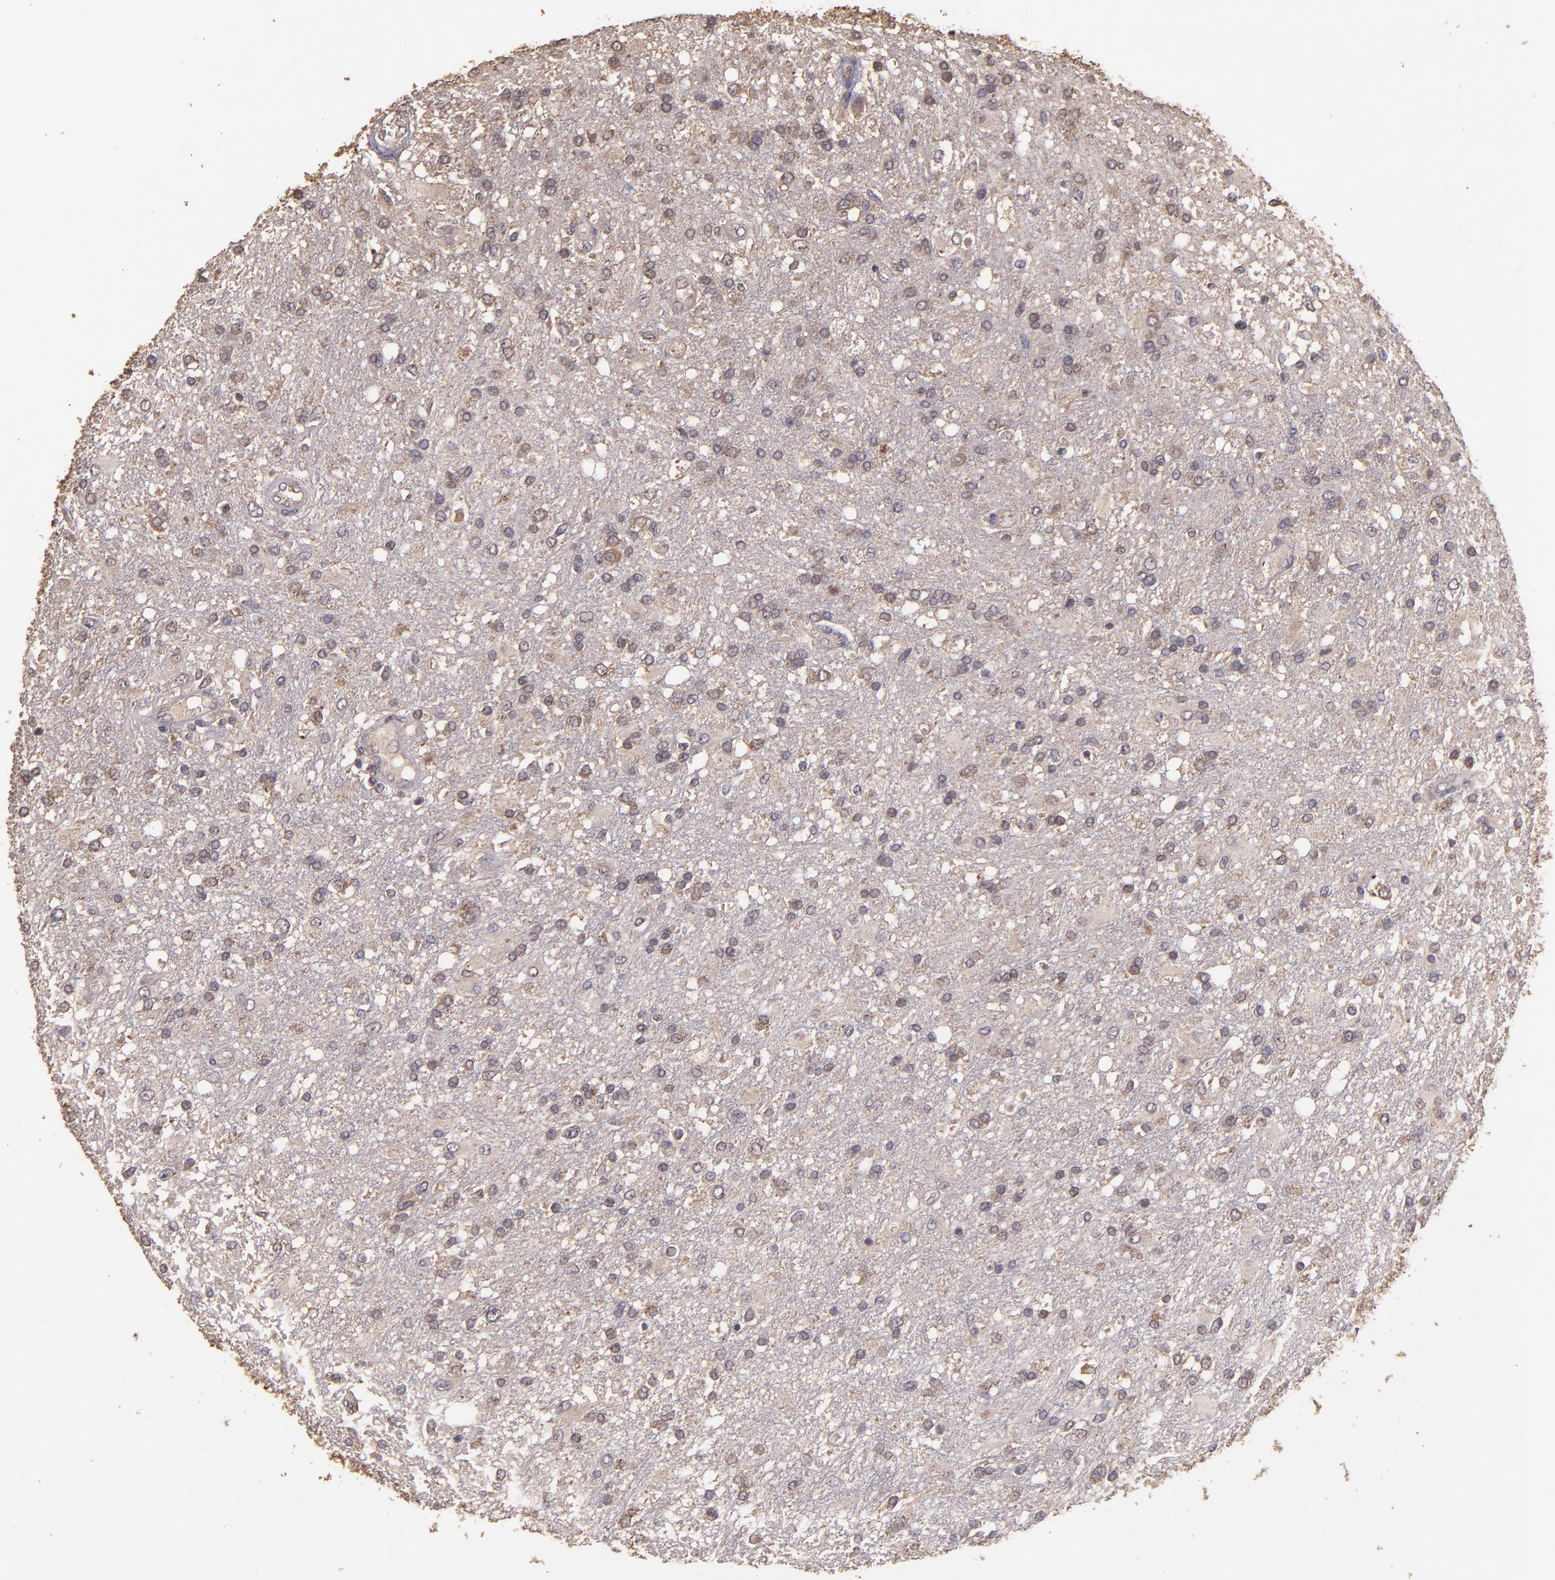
{"staining": {"intensity": "weak", "quantity": ">75%", "location": "cytoplasmic/membranous"}, "tissue": "glioma", "cell_type": "Tumor cells", "image_type": "cancer", "snomed": [{"axis": "morphology", "description": "Glioma, malignant, High grade"}, {"axis": "topography", "description": "Cerebral cortex"}], "caption": "The micrograph demonstrates immunohistochemical staining of malignant glioma (high-grade). There is weak cytoplasmic/membranous staining is seen in about >75% of tumor cells.", "gene": "HECTD1", "patient": {"sex": "male", "age": 79}}